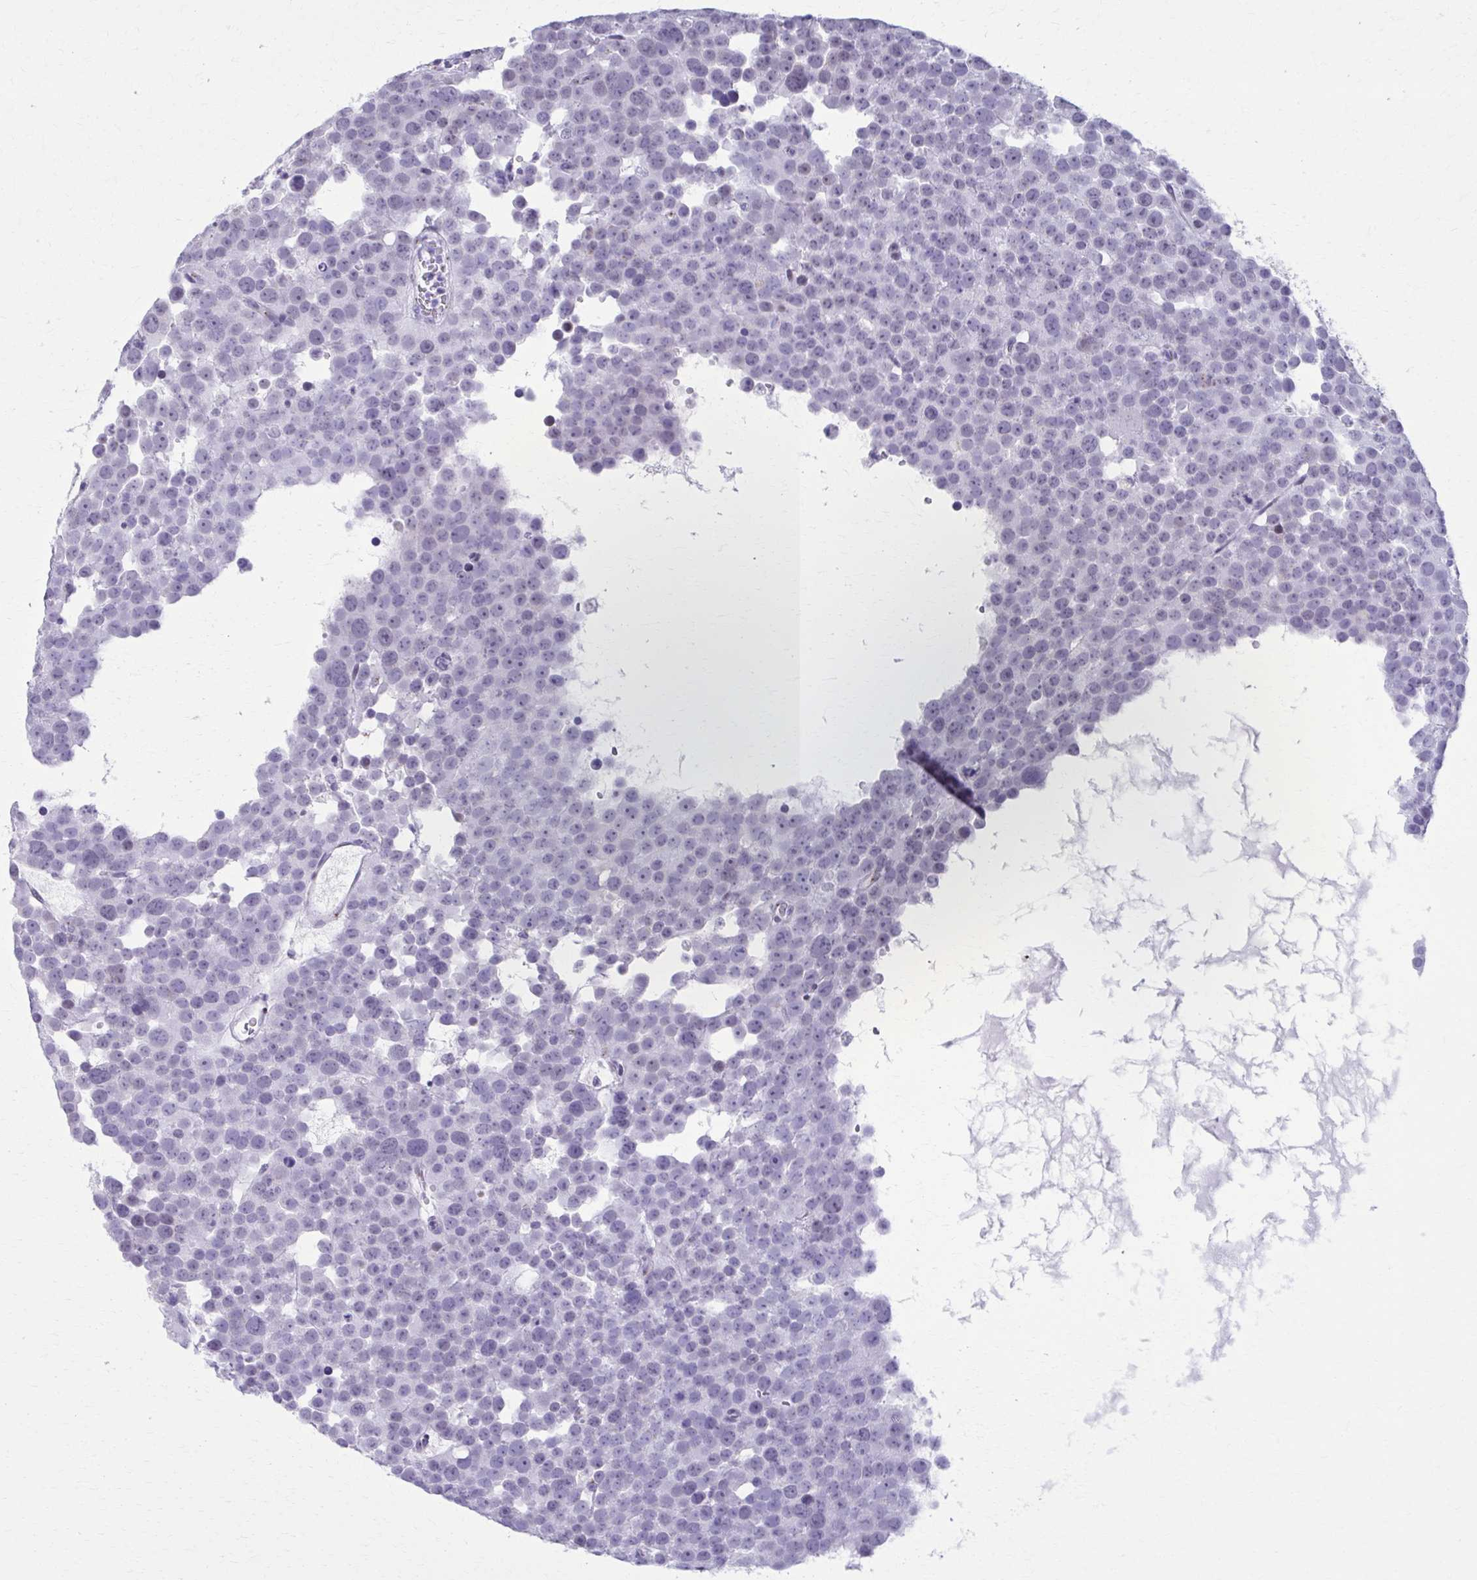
{"staining": {"intensity": "weak", "quantity": "<25%", "location": "nuclear"}, "tissue": "testis cancer", "cell_type": "Tumor cells", "image_type": "cancer", "snomed": [{"axis": "morphology", "description": "Seminoma, NOS"}, {"axis": "topography", "description": "Testis"}], "caption": "IHC of testis cancer (seminoma) displays no positivity in tumor cells.", "gene": "ZNF682", "patient": {"sex": "male", "age": 71}}